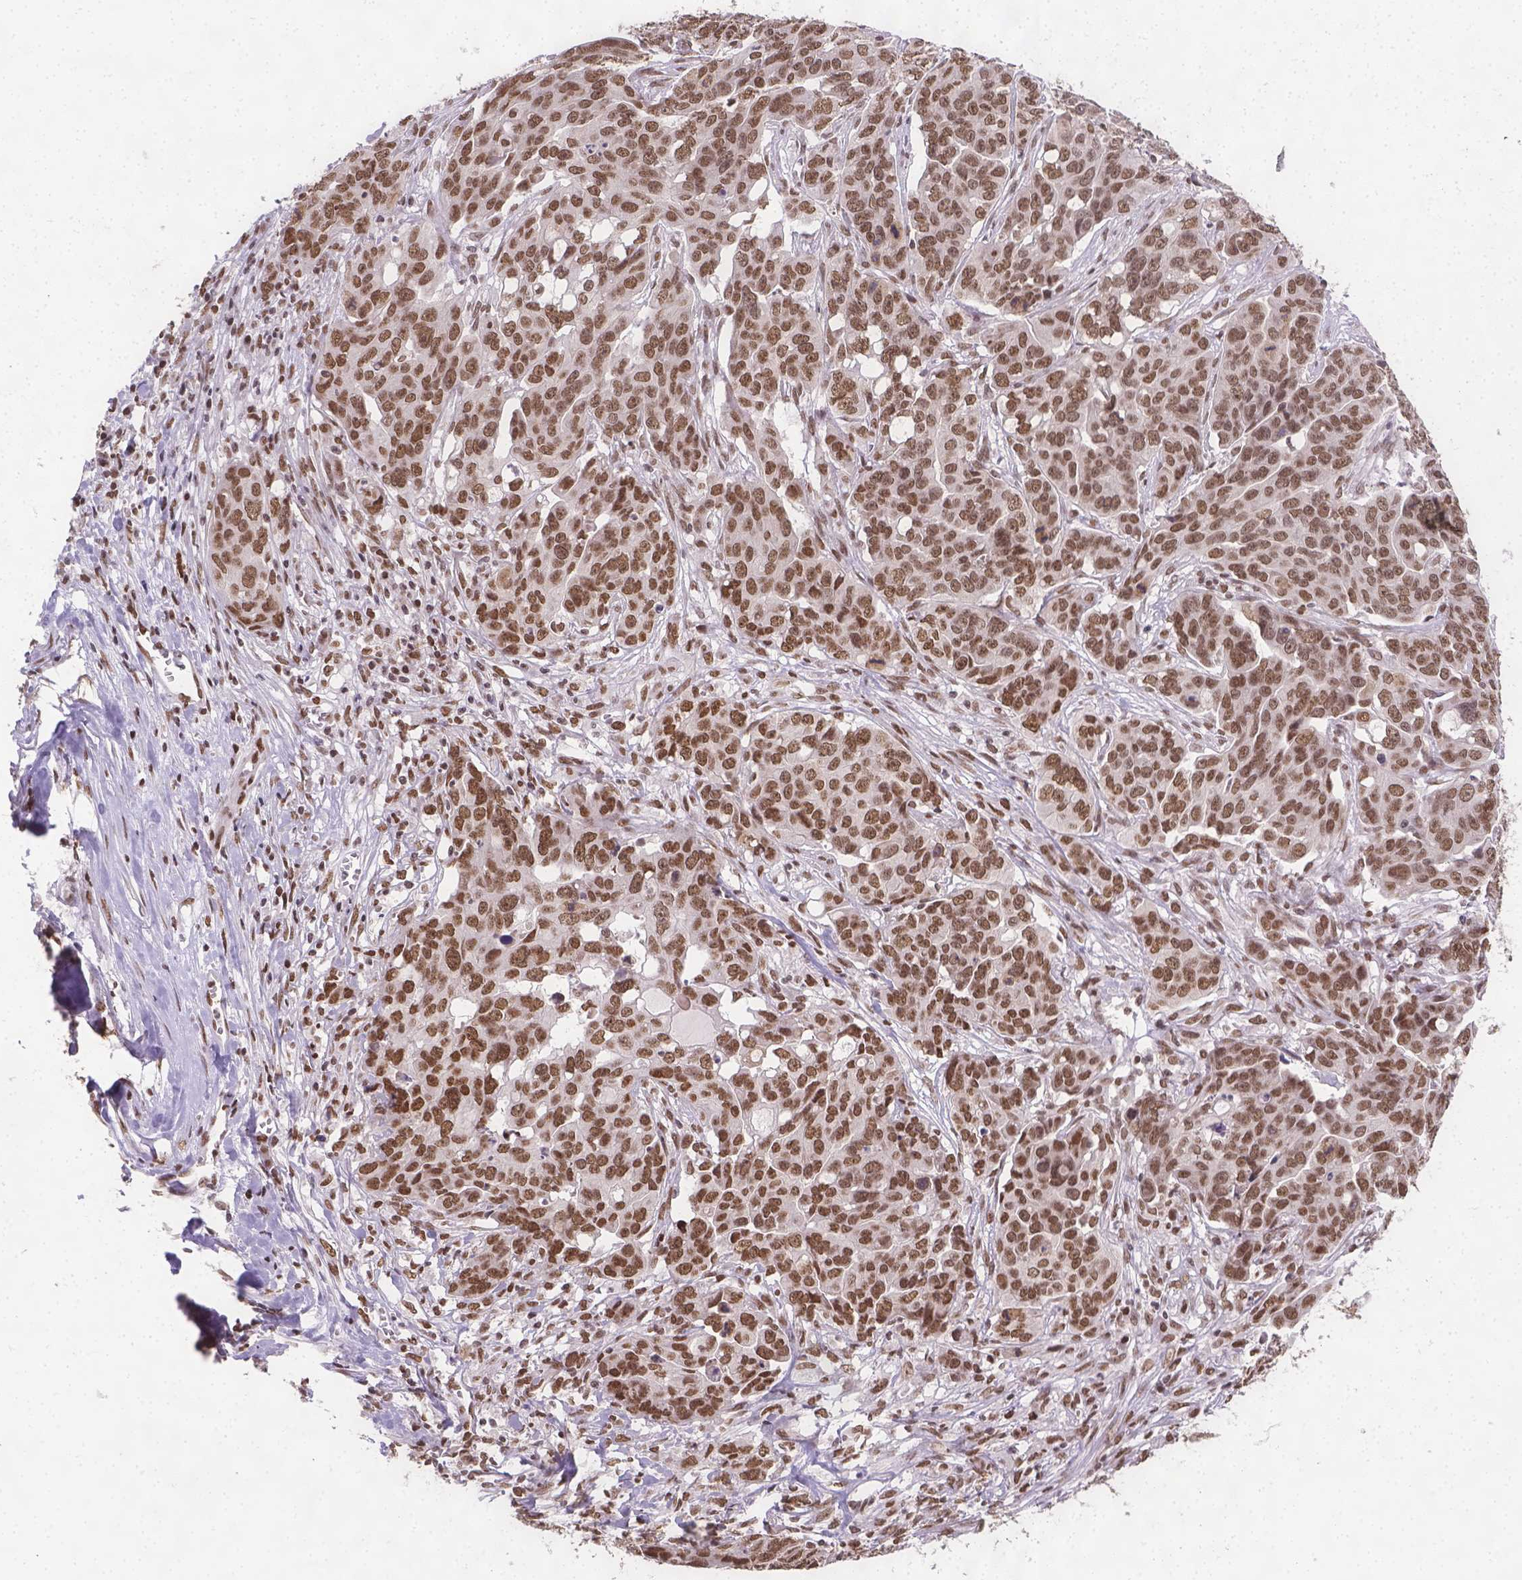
{"staining": {"intensity": "moderate", "quantity": ">75%", "location": "nuclear"}, "tissue": "ovarian cancer", "cell_type": "Tumor cells", "image_type": "cancer", "snomed": [{"axis": "morphology", "description": "Carcinoma, endometroid"}, {"axis": "topography", "description": "Ovary"}], "caption": "A medium amount of moderate nuclear expression is appreciated in approximately >75% of tumor cells in ovarian endometroid carcinoma tissue.", "gene": "FANCE", "patient": {"sex": "female", "age": 78}}